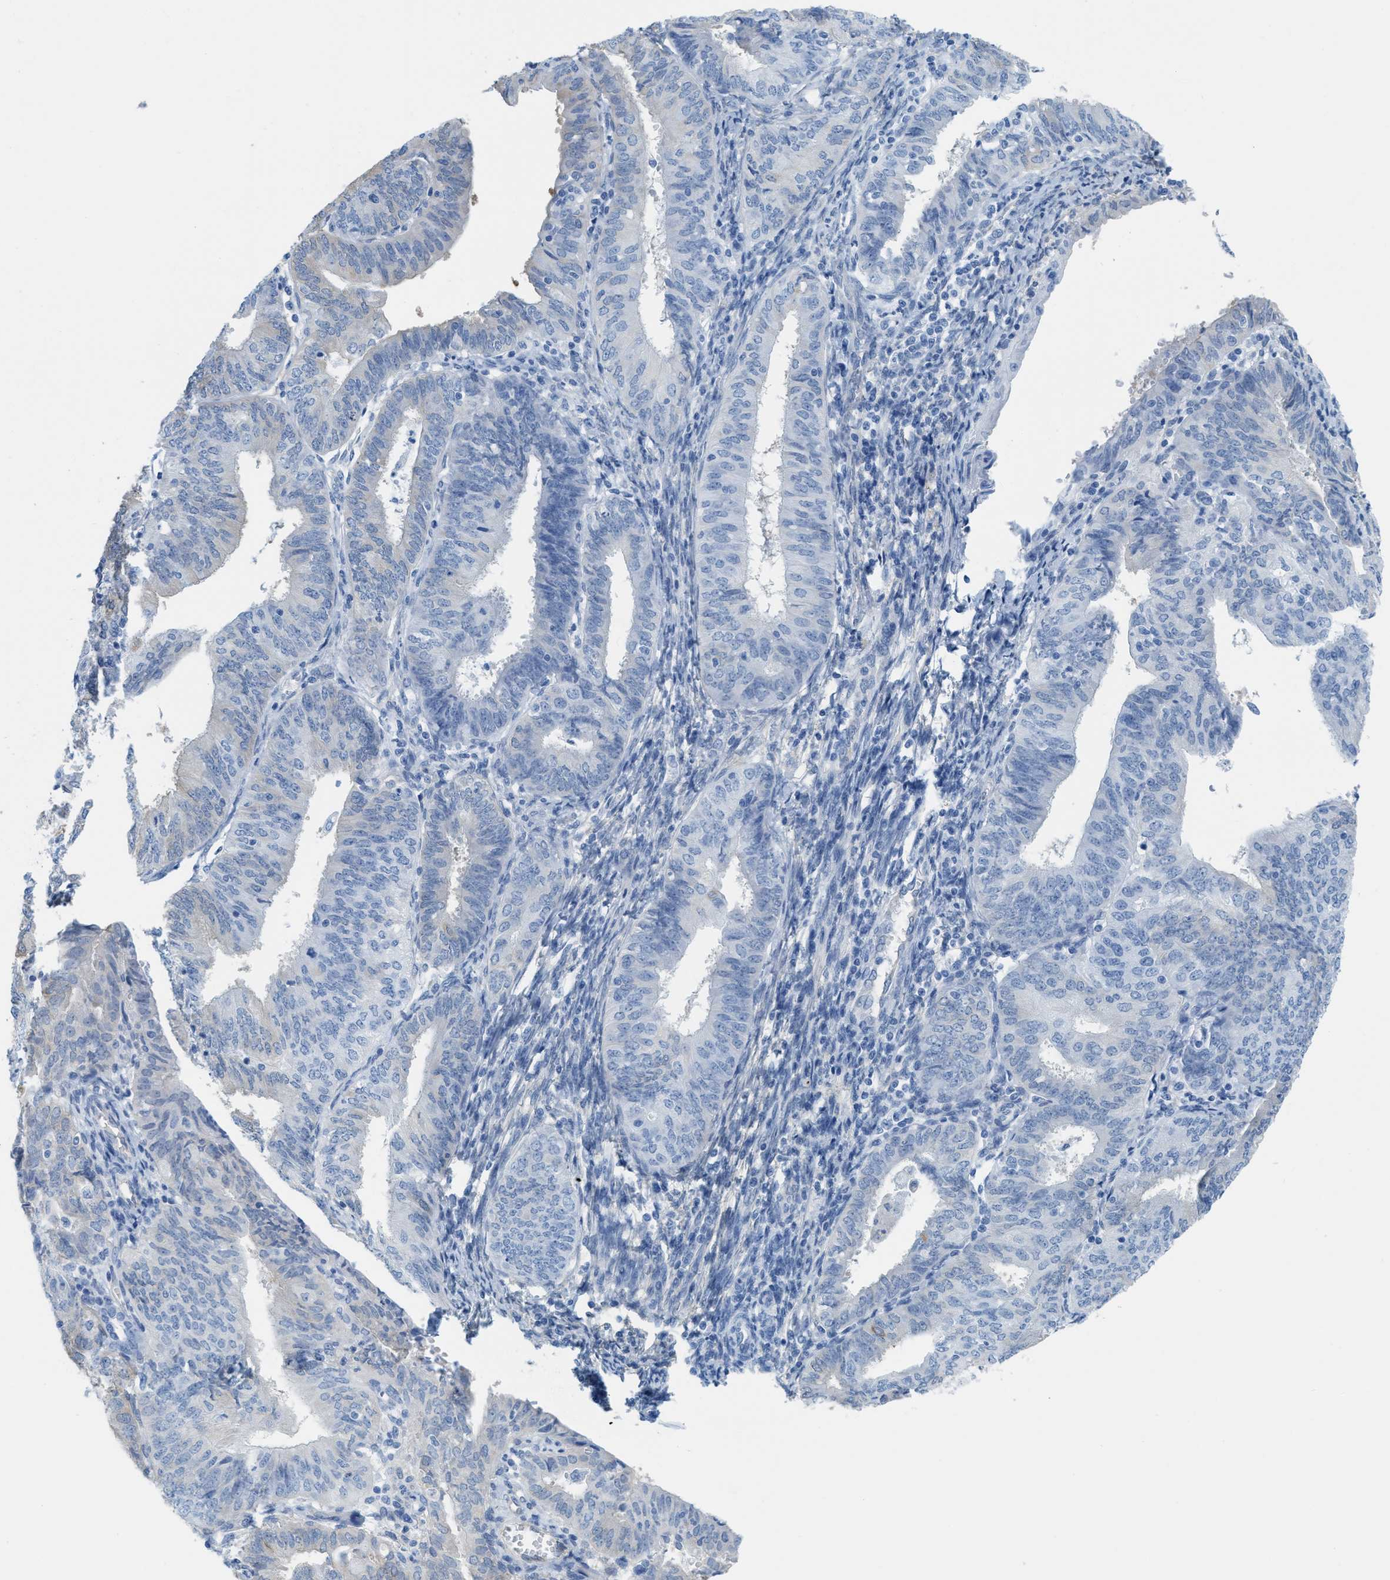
{"staining": {"intensity": "negative", "quantity": "none", "location": "none"}, "tissue": "endometrial cancer", "cell_type": "Tumor cells", "image_type": "cancer", "snomed": [{"axis": "morphology", "description": "Adenocarcinoma, NOS"}, {"axis": "topography", "description": "Endometrium"}], "caption": "Tumor cells show no significant staining in adenocarcinoma (endometrial).", "gene": "ASGR1", "patient": {"sex": "female", "age": 58}}